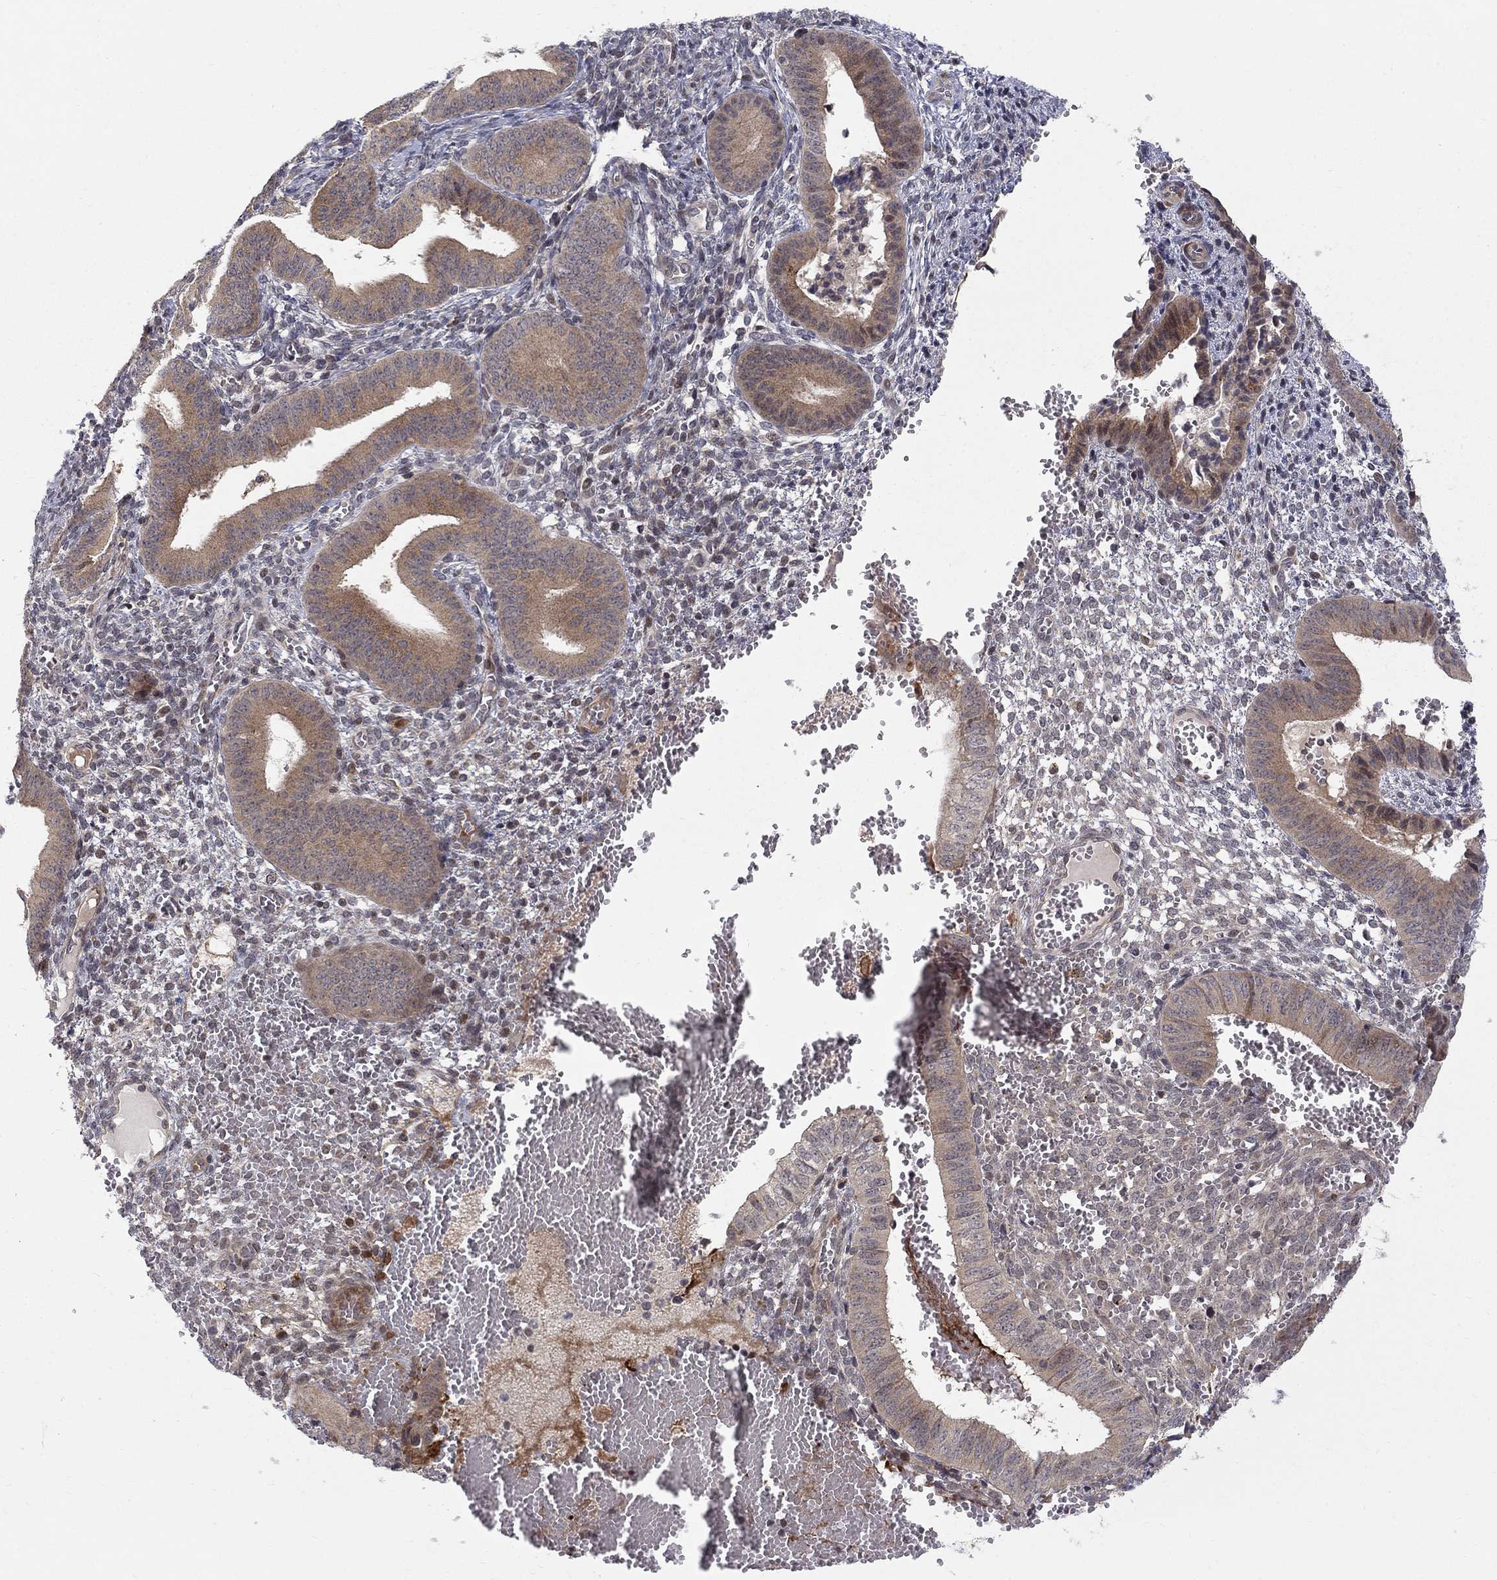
{"staining": {"intensity": "negative", "quantity": "none", "location": "none"}, "tissue": "endometrium", "cell_type": "Cells in endometrial stroma", "image_type": "normal", "snomed": [{"axis": "morphology", "description": "Normal tissue, NOS"}, {"axis": "topography", "description": "Endometrium"}], "caption": "This is an immunohistochemistry histopathology image of benign human endometrium. There is no positivity in cells in endometrial stroma.", "gene": "WDR19", "patient": {"sex": "female", "age": 42}}